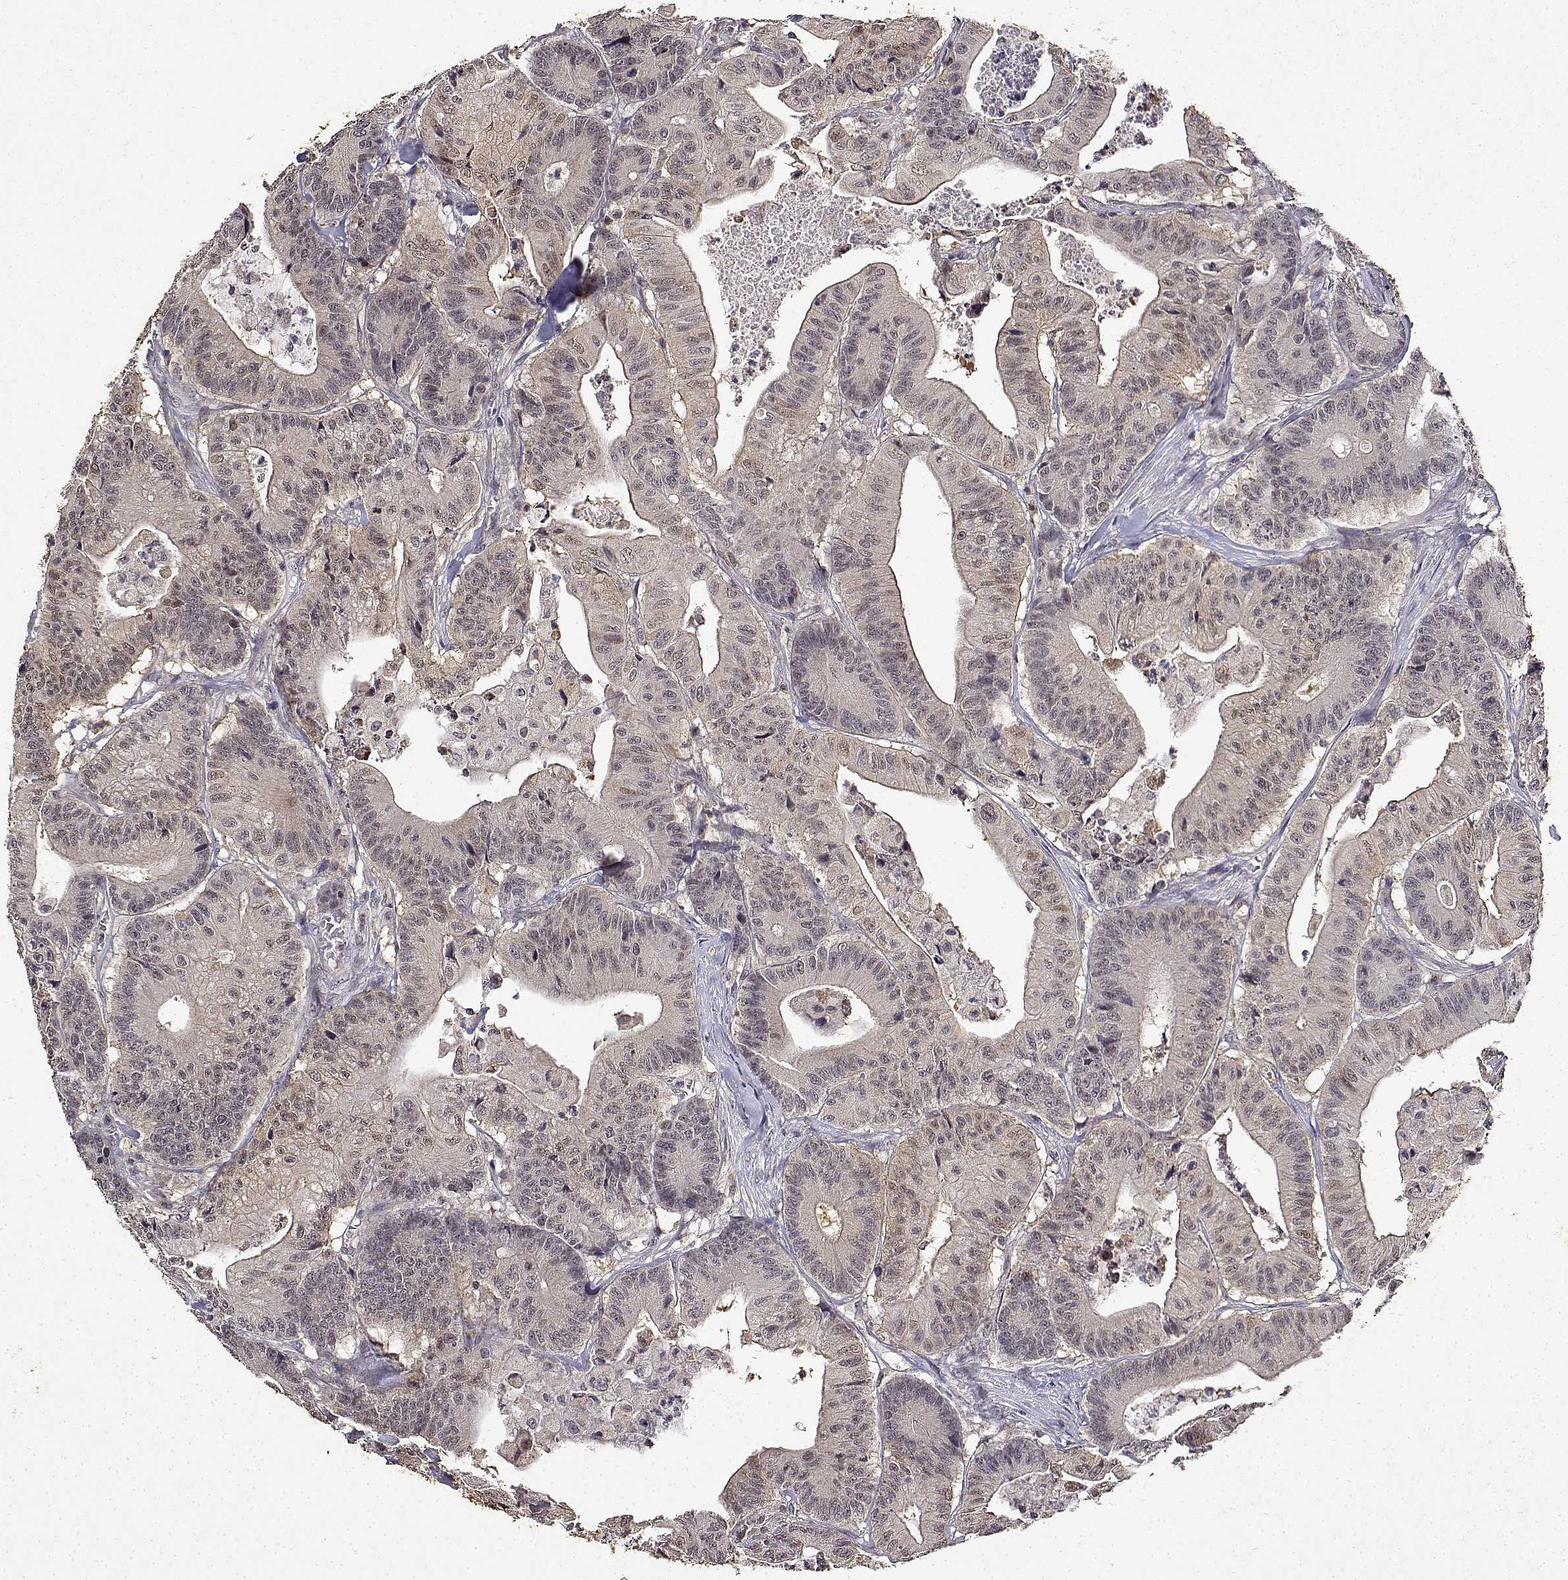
{"staining": {"intensity": "weak", "quantity": "<25%", "location": "cytoplasmic/membranous"}, "tissue": "colorectal cancer", "cell_type": "Tumor cells", "image_type": "cancer", "snomed": [{"axis": "morphology", "description": "Adenocarcinoma, NOS"}, {"axis": "topography", "description": "Colon"}], "caption": "Colorectal cancer was stained to show a protein in brown. There is no significant positivity in tumor cells.", "gene": "BDNF", "patient": {"sex": "female", "age": 84}}